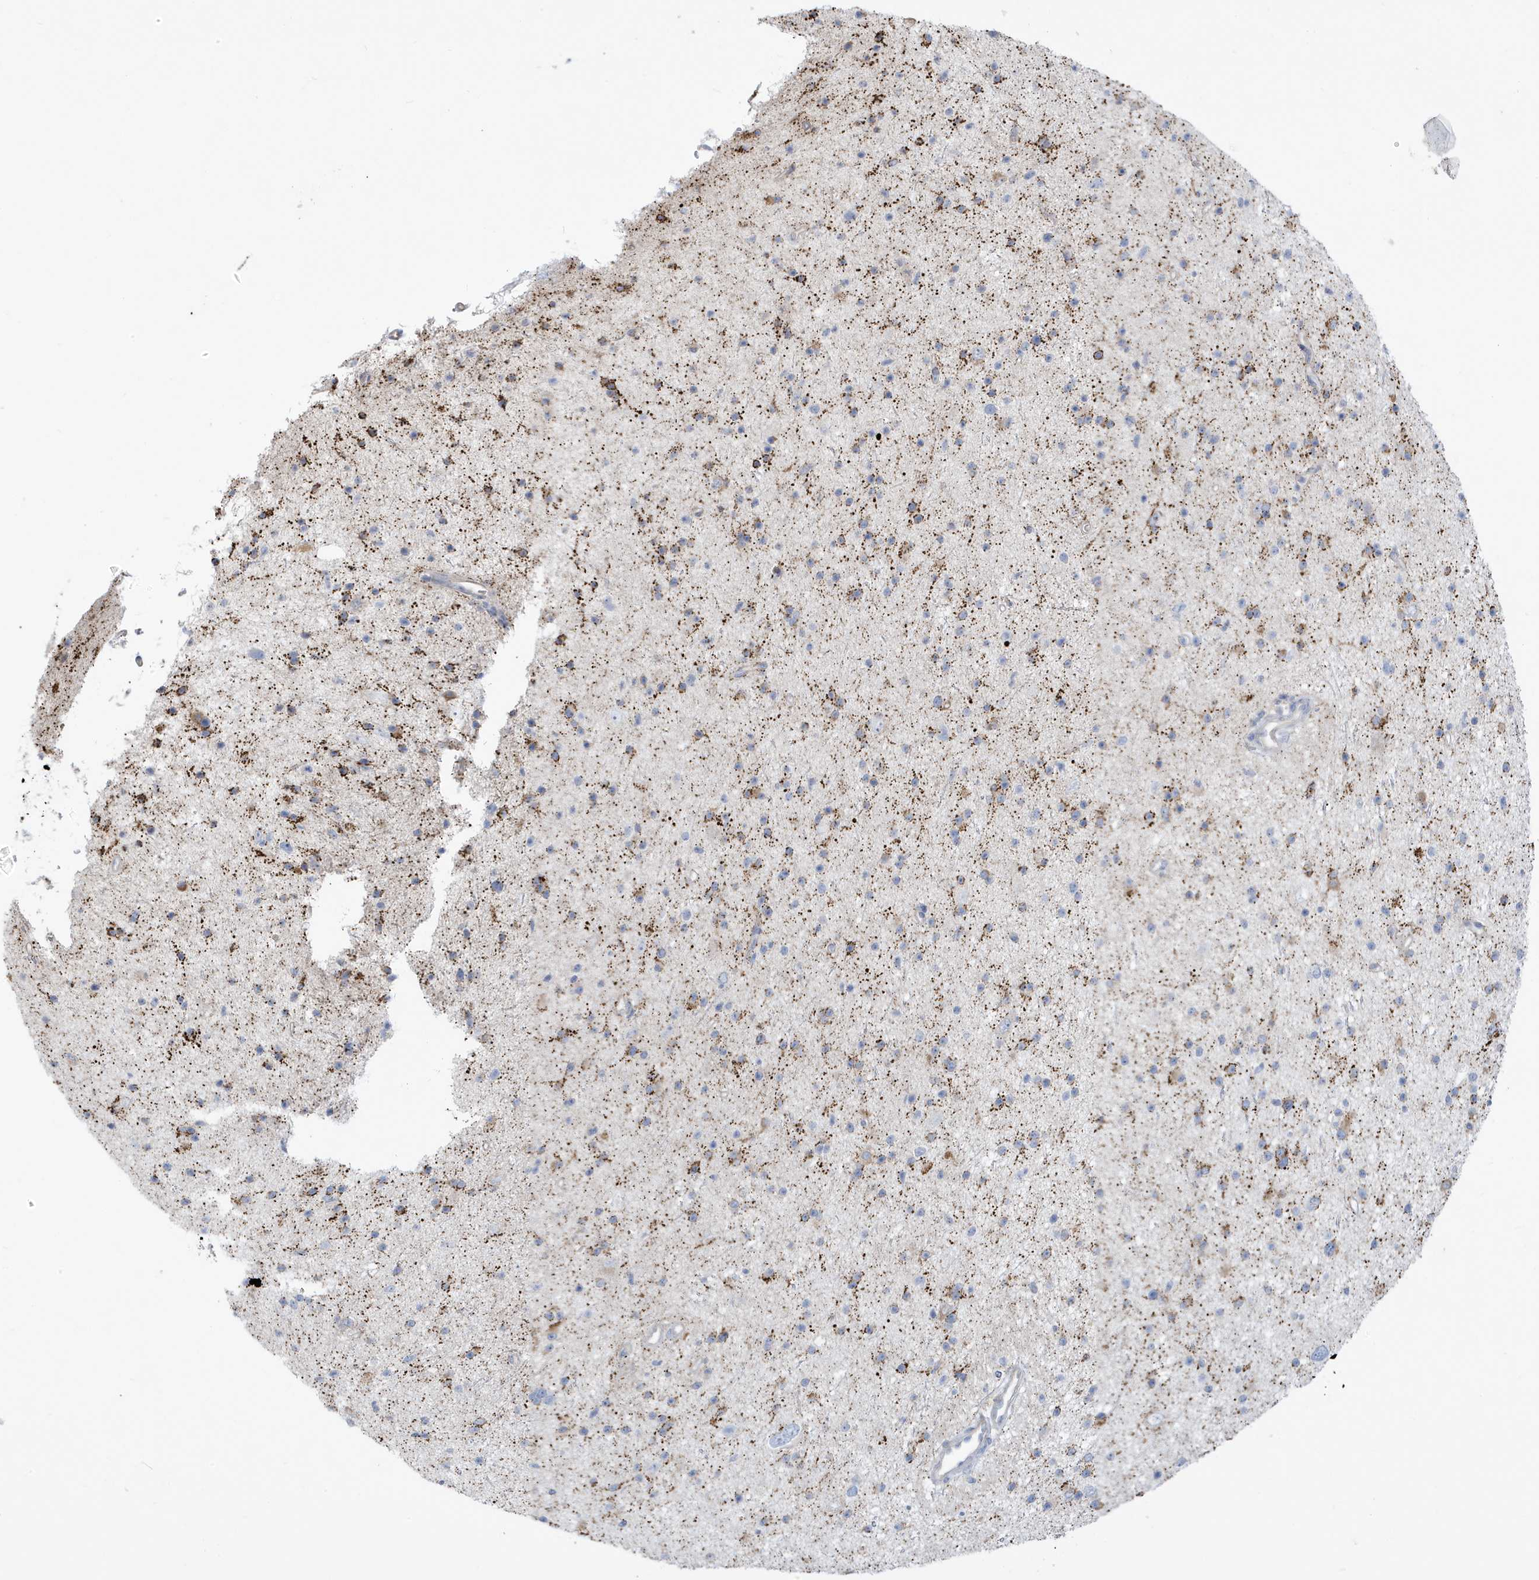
{"staining": {"intensity": "moderate", "quantity": "25%-75%", "location": "cytoplasmic/membranous"}, "tissue": "glioma", "cell_type": "Tumor cells", "image_type": "cancer", "snomed": [{"axis": "morphology", "description": "Glioma, malignant, Low grade"}, {"axis": "topography", "description": "Cerebral cortex"}], "caption": "Malignant glioma (low-grade) stained with a protein marker demonstrates moderate staining in tumor cells.", "gene": "ATP13A5", "patient": {"sex": "female", "age": 39}}